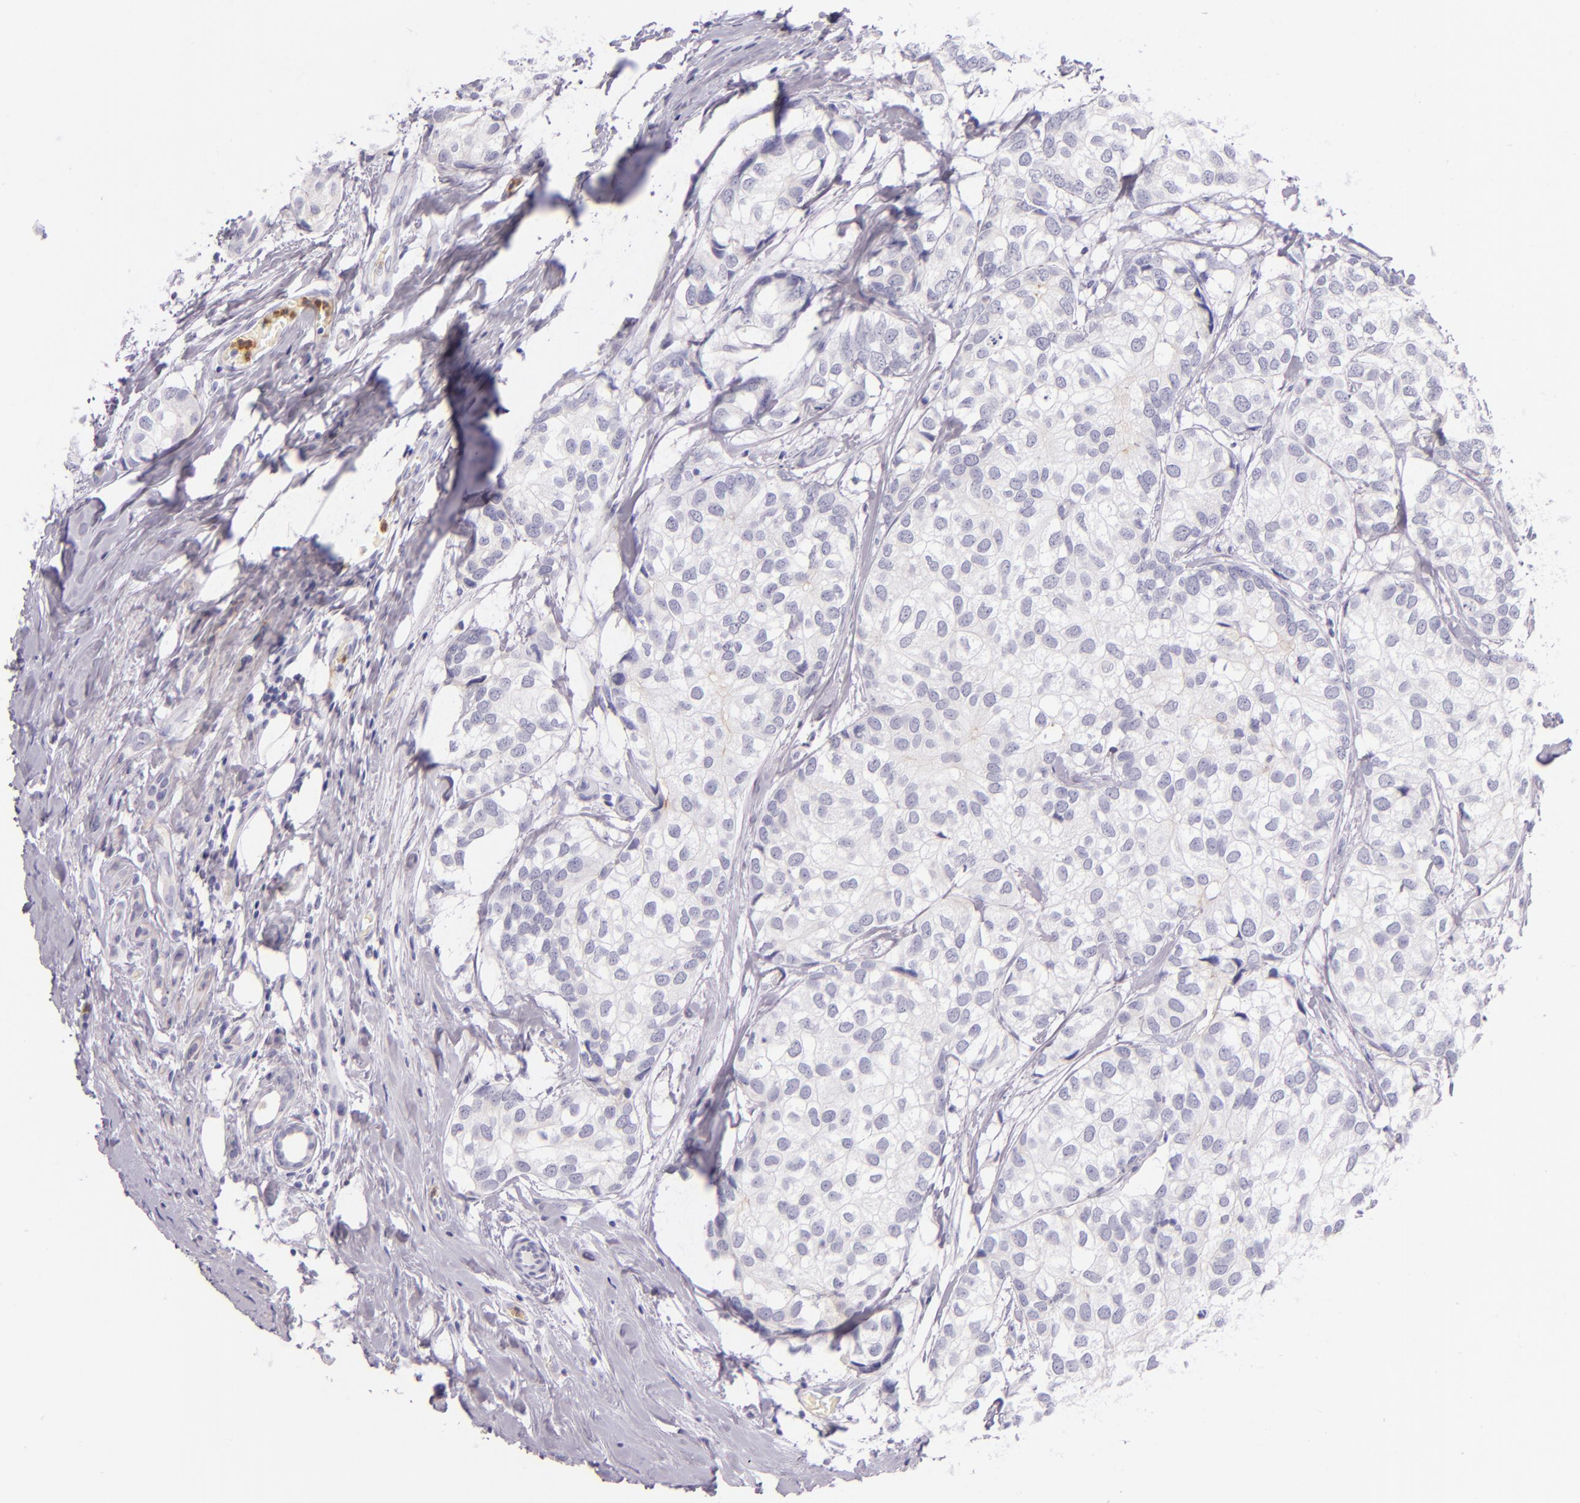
{"staining": {"intensity": "negative", "quantity": "none", "location": "none"}, "tissue": "breast cancer", "cell_type": "Tumor cells", "image_type": "cancer", "snomed": [{"axis": "morphology", "description": "Duct carcinoma"}, {"axis": "topography", "description": "Breast"}], "caption": "Photomicrograph shows no protein expression in tumor cells of infiltrating ductal carcinoma (breast) tissue. (Brightfield microscopy of DAB immunohistochemistry (IHC) at high magnification).", "gene": "CEACAM1", "patient": {"sex": "female", "age": 68}}